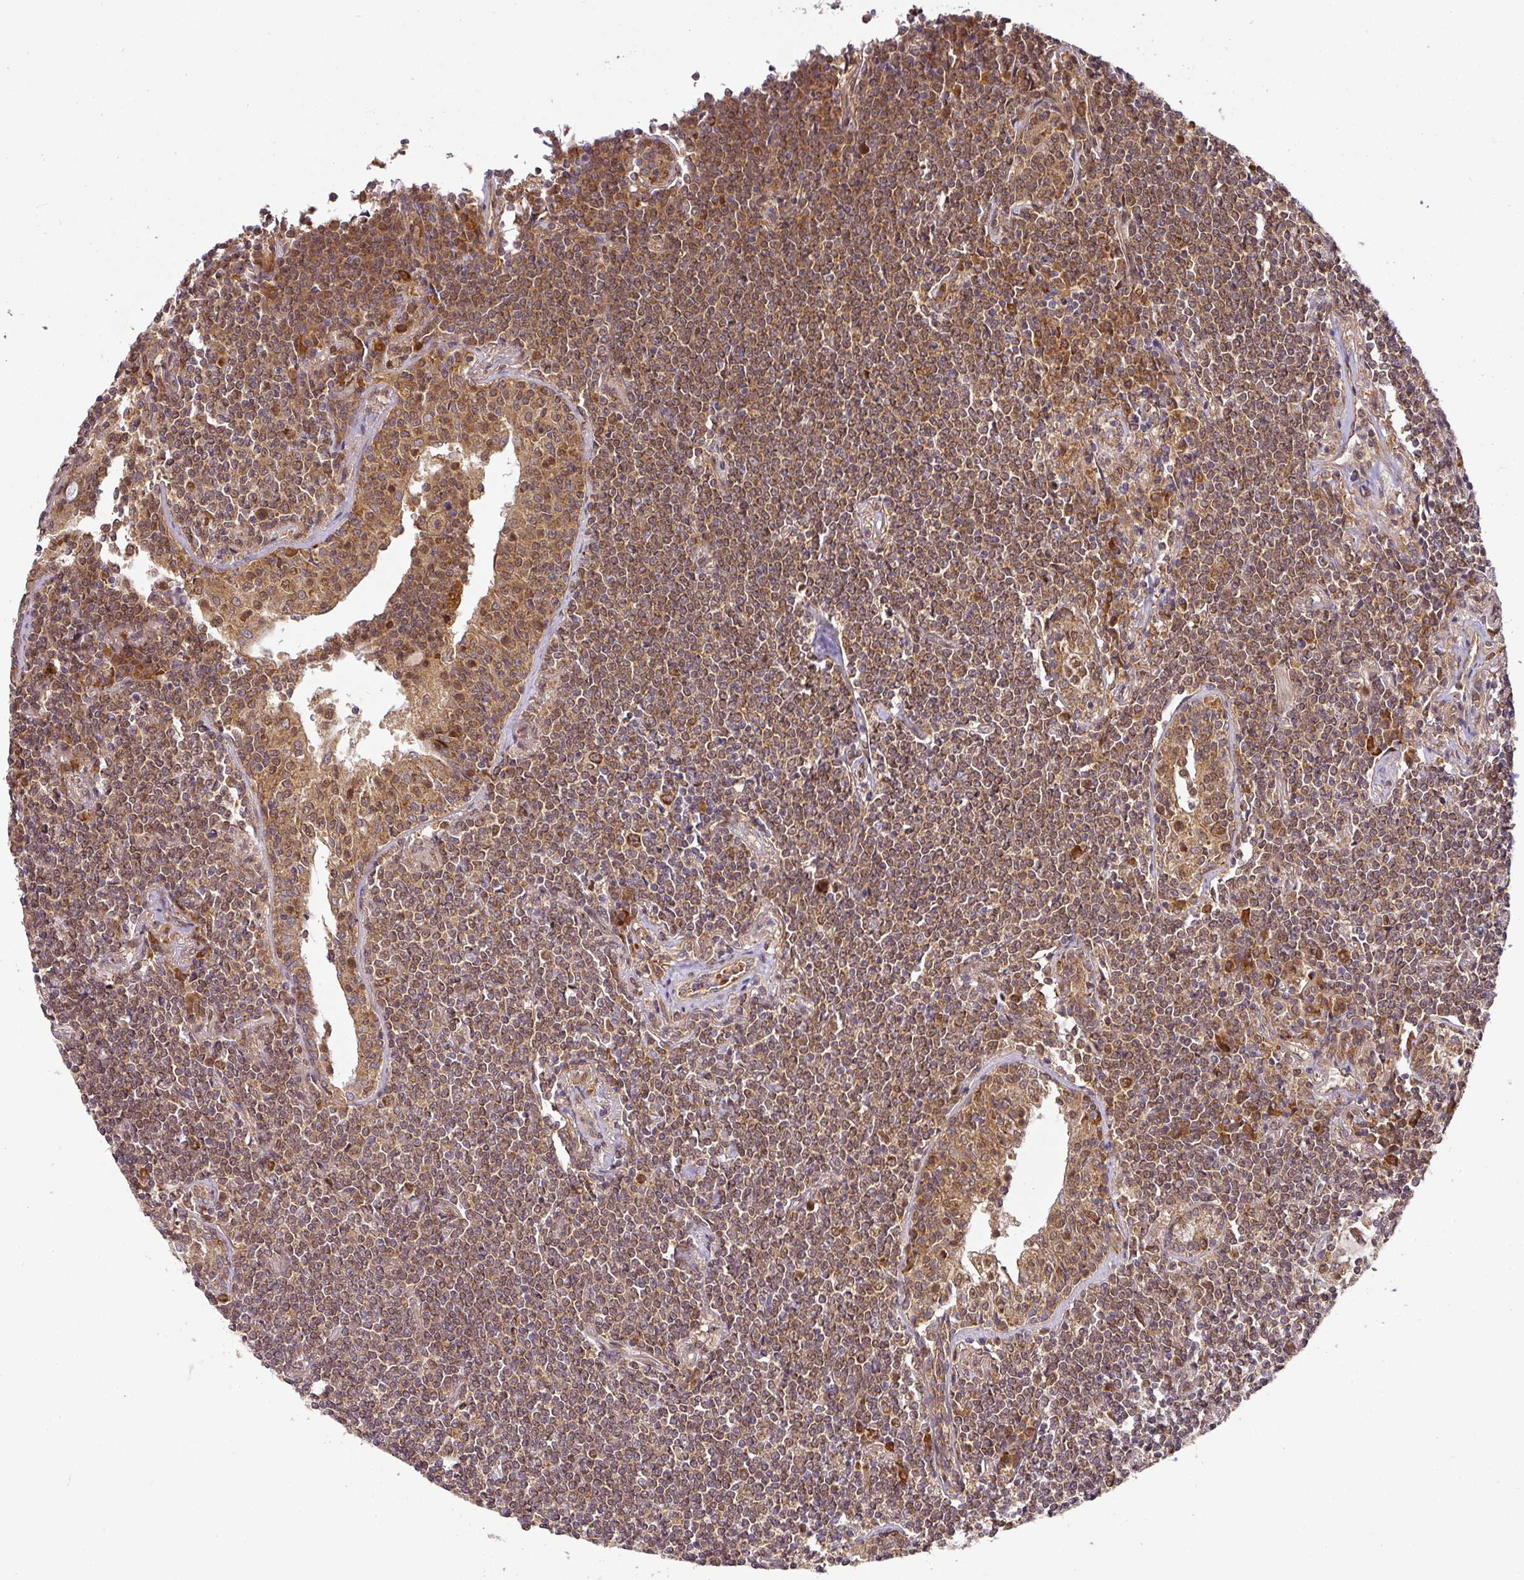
{"staining": {"intensity": "moderate", "quantity": ">75%", "location": "cytoplasmic/membranous,nuclear"}, "tissue": "lymphoma", "cell_type": "Tumor cells", "image_type": "cancer", "snomed": [{"axis": "morphology", "description": "Malignant lymphoma, non-Hodgkin's type, Low grade"}, {"axis": "topography", "description": "Lung"}], "caption": "Tumor cells demonstrate medium levels of moderate cytoplasmic/membranous and nuclear staining in approximately >75% of cells in human lymphoma.", "gene": "MALSU1", "patient": {"sex": "female", "age": 71}}